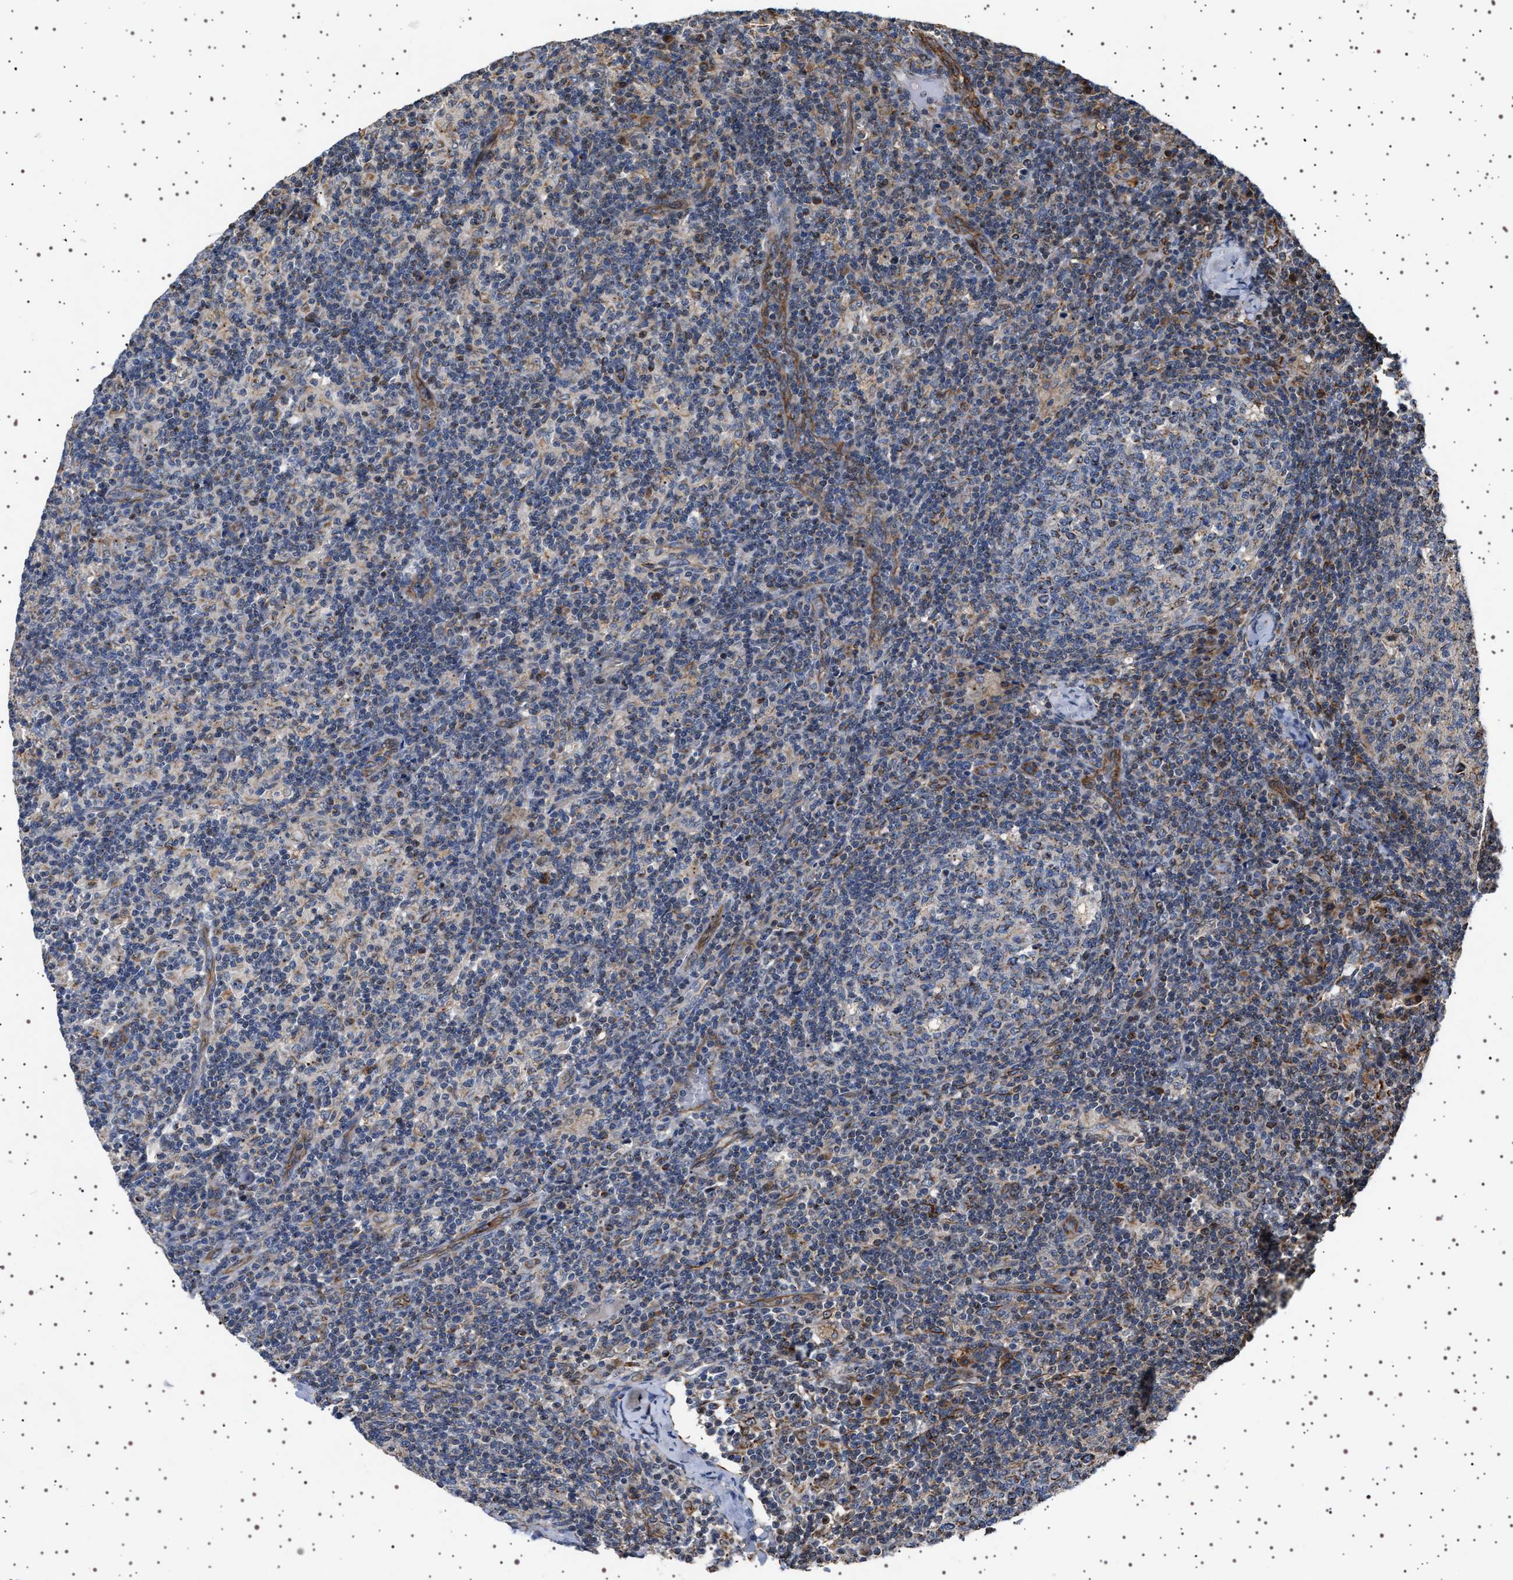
{"staining": {"intensity": "moderate", "quantity": "<25%", "location": "cytoplasmic/membranous"}, "tissue": "lymph node", "cell_type": "Germinal center cells", "image_type": "normal", "snomed": [{"axis": "morphology", "description": "Normal tissue, NOS"}, {"axis": "morphology", "description": "Inflammation, NOS"}, {"axis": "topography", "description": "Lymph node"}], "caption": "This is an image of immunohistochemistry (IHC) staining of benign lymph node, which shows moderate expression in the cytoplasmic/membranous of germinal center cells.", "gene": "TRUB2", "patient": {"sex": "male", "age": 55}}